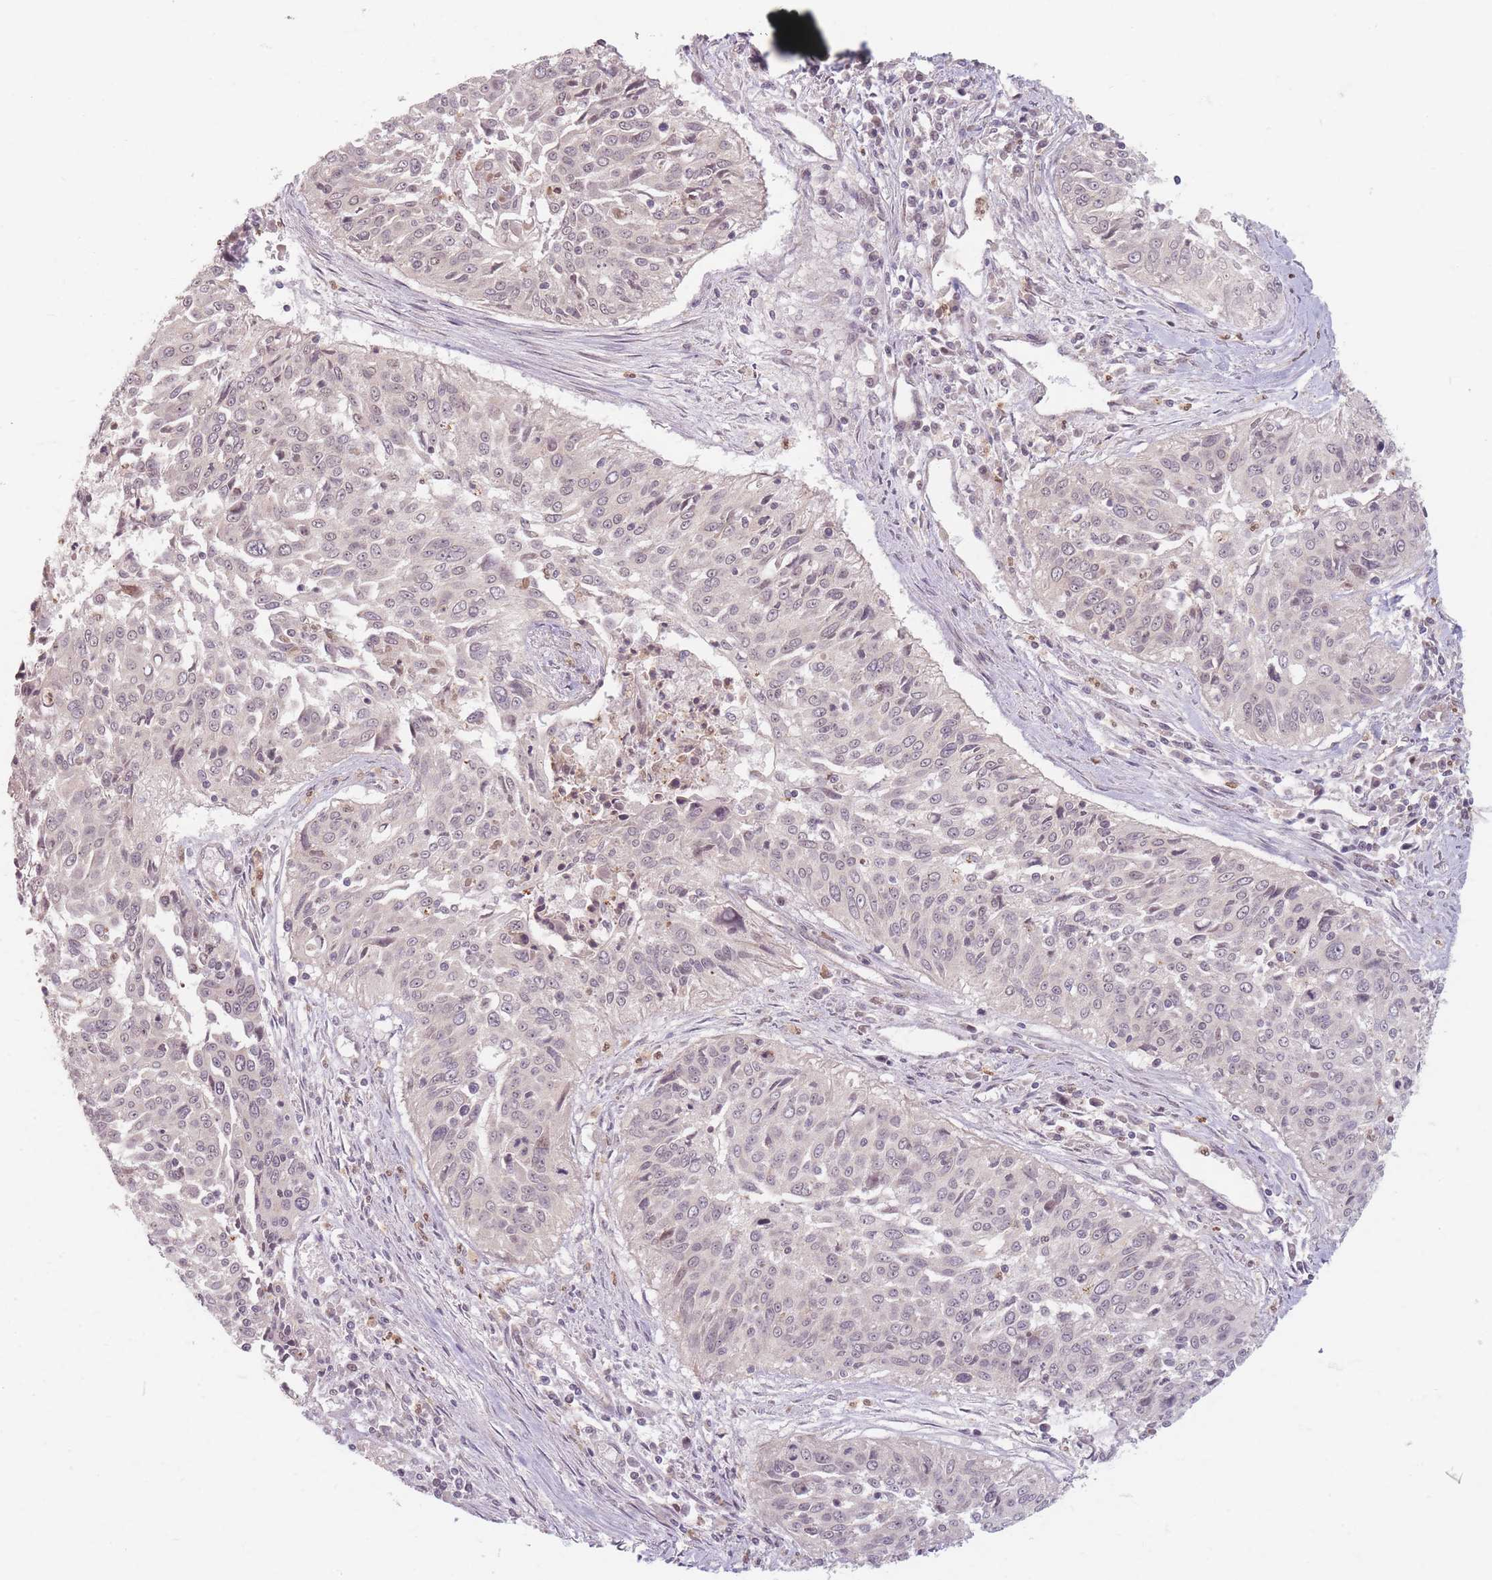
{"staining": {"intensity": "weak", "quantity": "25%-75%", "location": "nuclear"}, "tissue": "cervical cancer", "cell_type": "Tumor cells", "image_type": "cancer", "snomed": [{"axis": "morphology", "description": "Squamous cell carcinoma, NOS"}, {"axis": "topography", "description": "Cervix"}], "caption": "Tumor cells display weak nuclear staining in approximately 25%-75% of cells in cervical cancer (squamous cell carcinoma).", "gene": "GABRA6", "patient": {"sex": "female", "age": 55}}